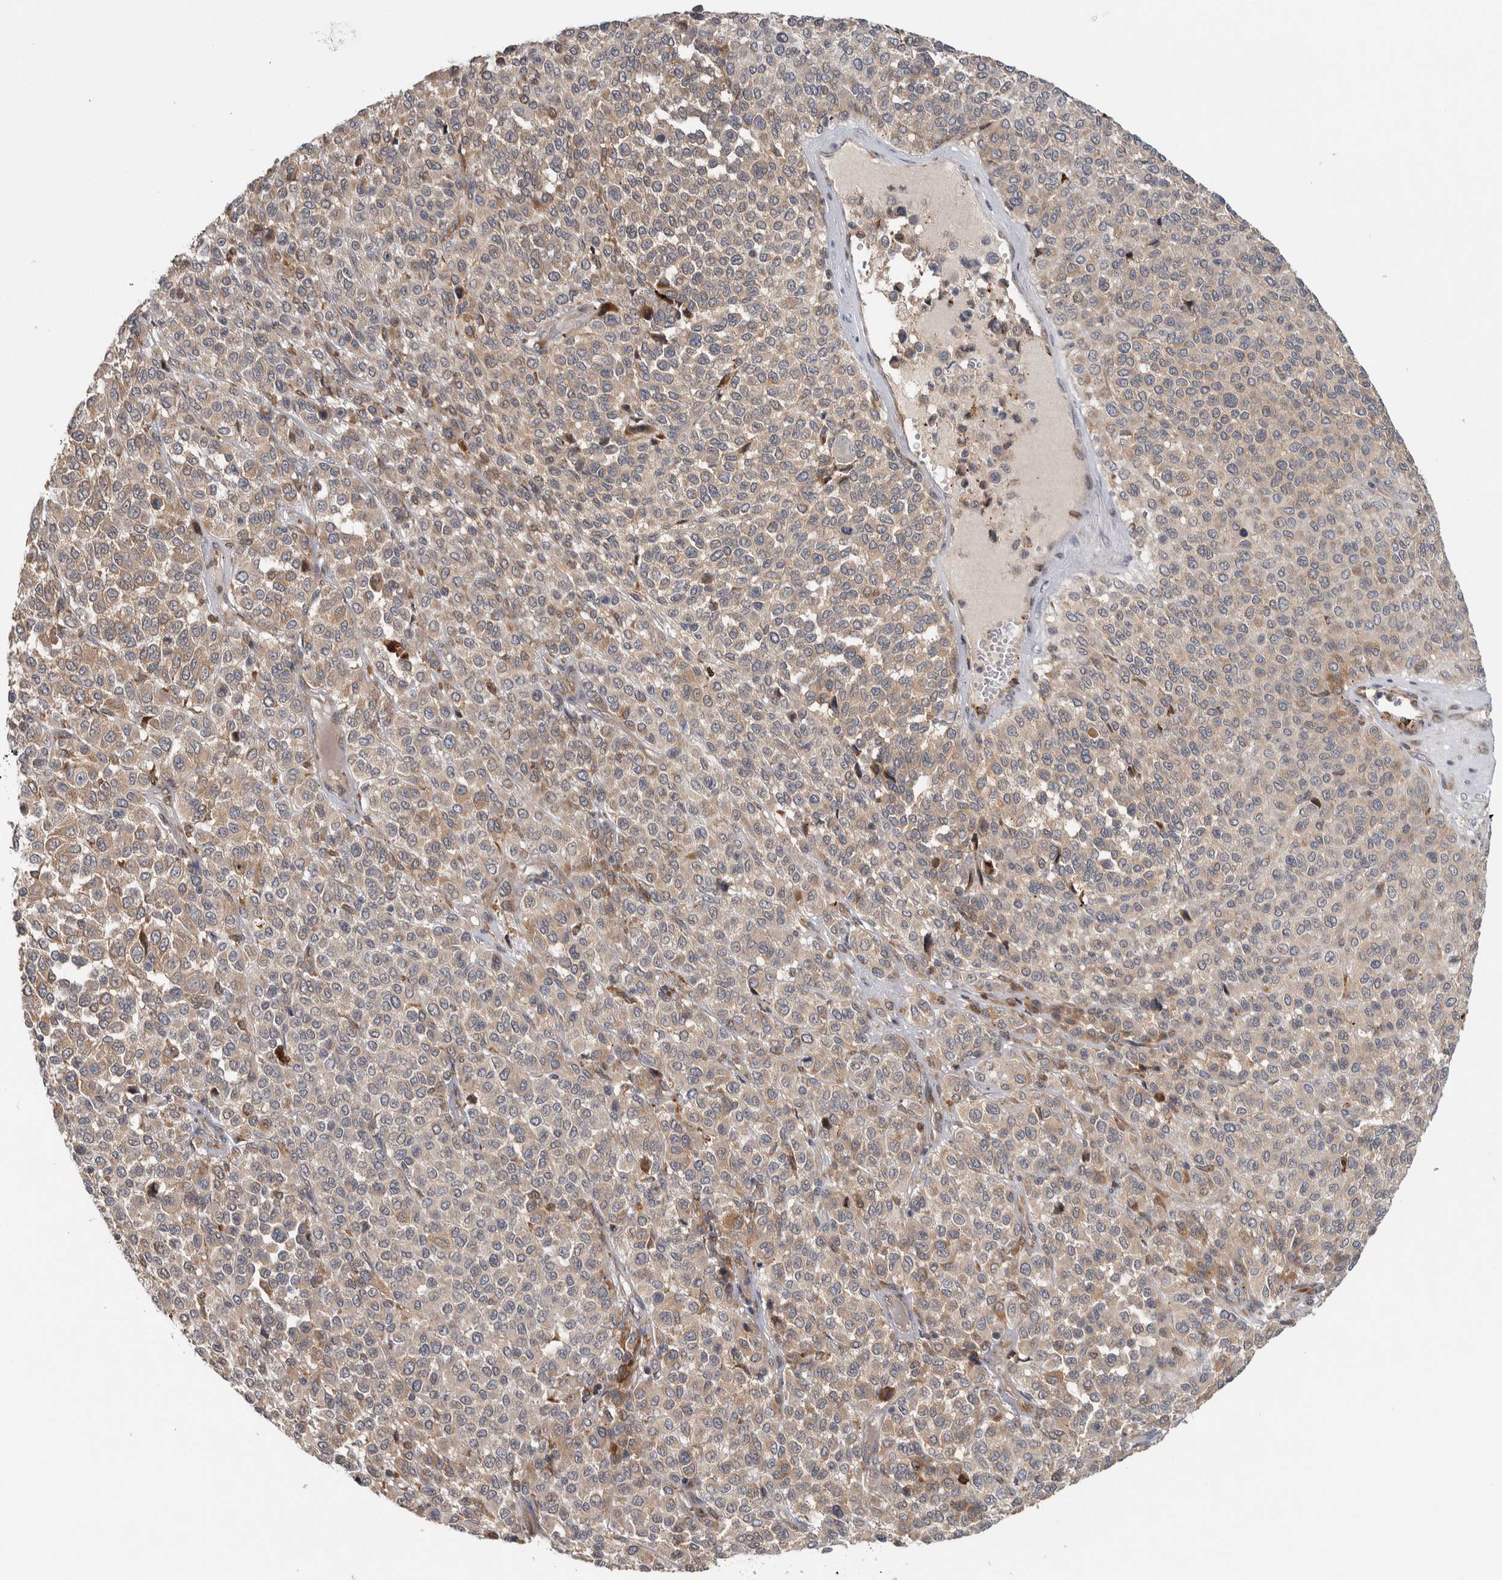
{"staining": {"intensity": "weak", "quantity": ">75%", "location": "cytoplasmic/membranous"}, "tissue": "melanoma", "cell_type": "Tumor cells", "image_type": "cancer", "snomed": [{"axis": "morphology", "description": "Malignant melanoma, Metastatic site"}, {"axis": "topography", "description": "Pancreas"}], "caption": "The histopathology image shows staining of malignant melanoma (metastatic site), revealing weak cytoplasmic/membranous protein staining (brown color) within tumor cells. (DAB (3,3'-diaminobenzidine) IHC, brown staining for protein, blue staining for nuclei).", "gene": "ADPRM", "patient": {"sex": "female", "age": 30}}